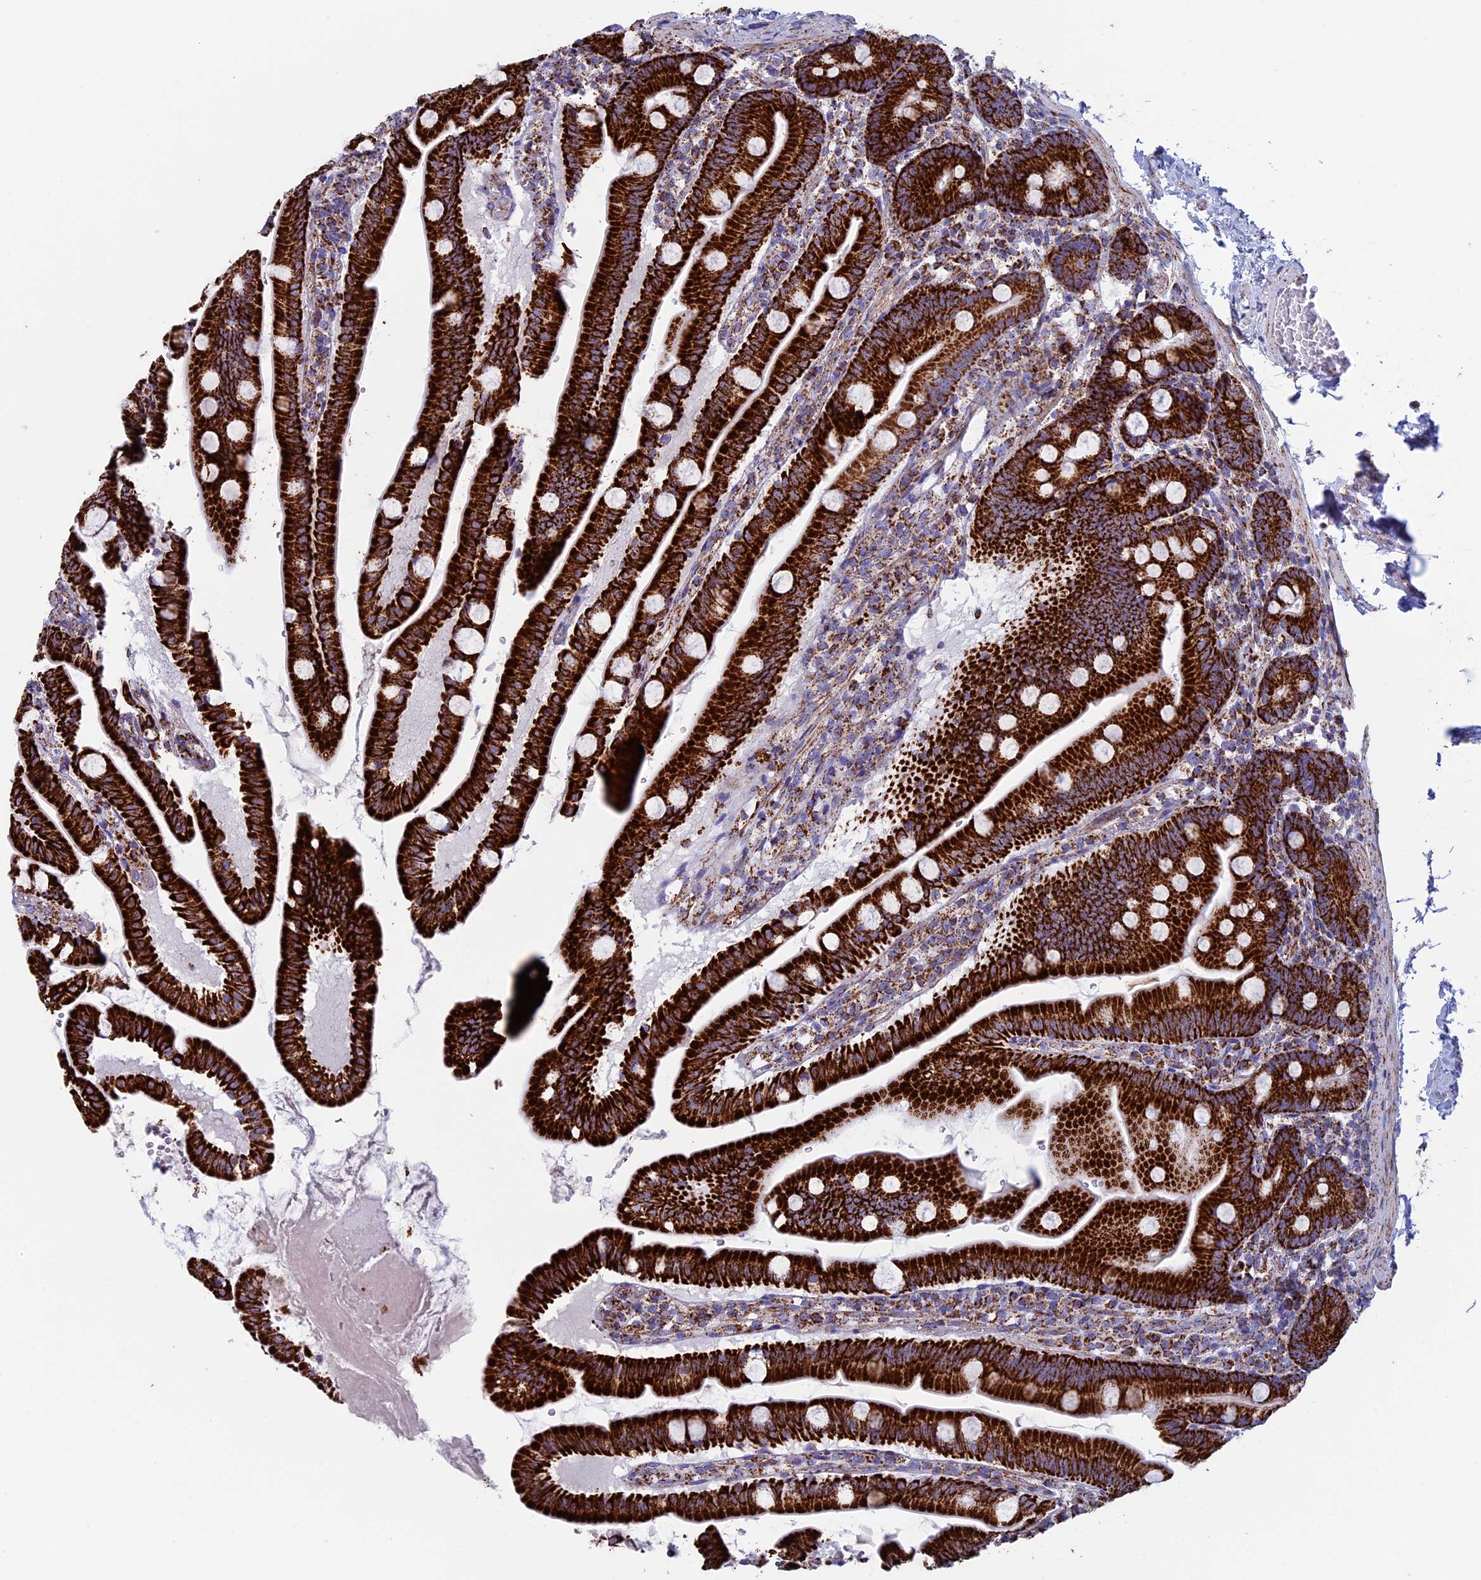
{"staining": {"intensity": "strong", "quantity": ">75%", "location": "cytoplasmic/membranous"}, "tissue": "small intestine", "cell_type": "Glandular cells", "image_type": "normal", "snomed": [{"axis": "morphology", "description": "Normal tissue, NOS"}, {"axis": "topography", "description": "Small intestine"}], "caption": "The immunohistochemical stain shows strong cytoplasmic/membranous staining in glandular cells of benign small intestine.", "gene": "UQCRFS1", "patient": {"sex": "female", "age": 68}}